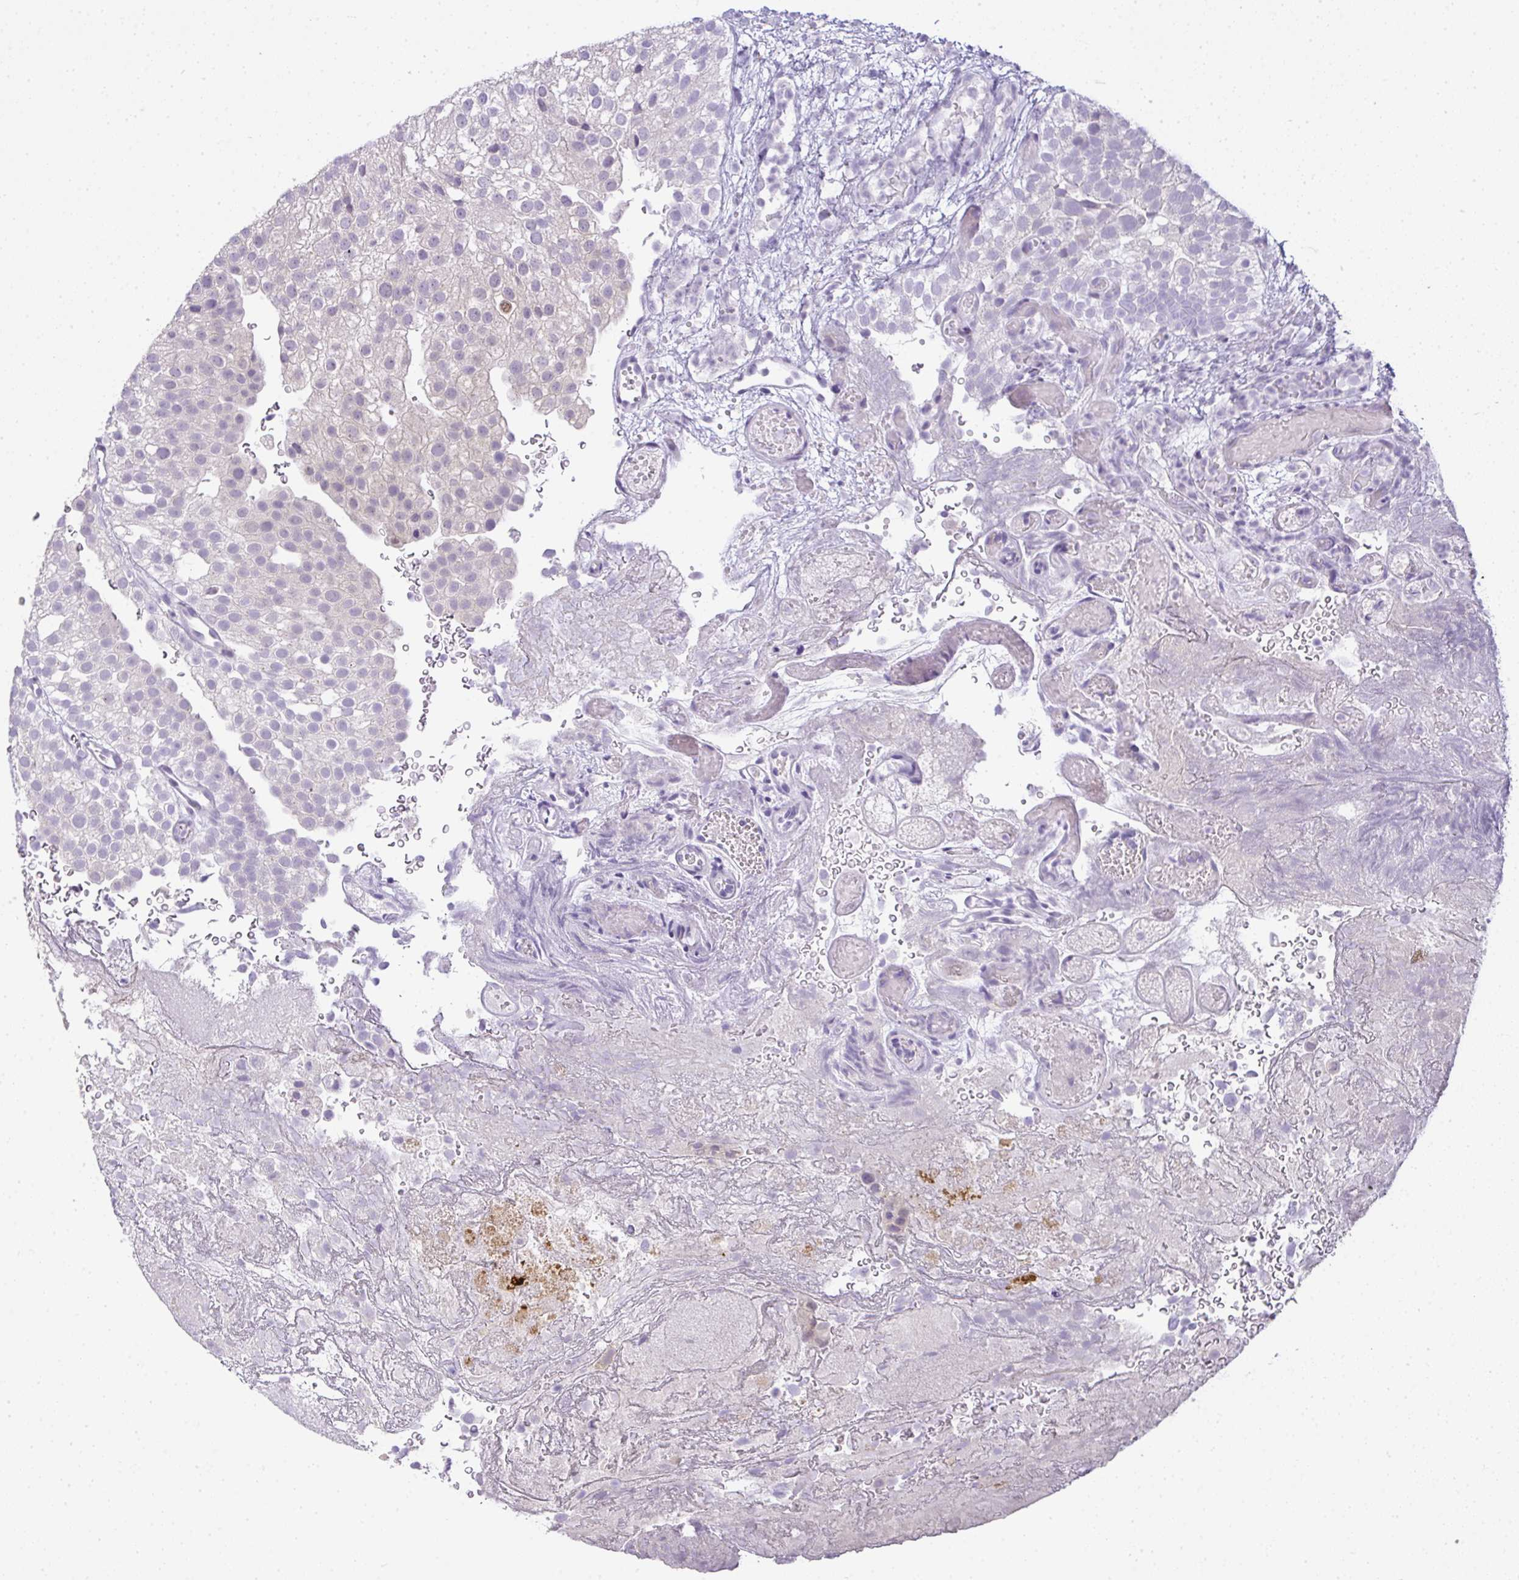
{"staining": {"intensity": "negative", "quantity": "none", "location": "none"}, "tissue": "urothelial cancer", "cell_type": "Tumor cells", "image_type": "cancer", "snomed": [{"axis": "morphology", "description": "Urothelial carcinoma, Low grade"}, {"axis": "topography", "description": "Urinary bladder"}], "caption": "Protein analysis of urothelial carcinoma (low-grade) displays no significant positivity in tumor cells.", "gene": "CMPK1", "patient": {"sex": "male", "age": 78}}